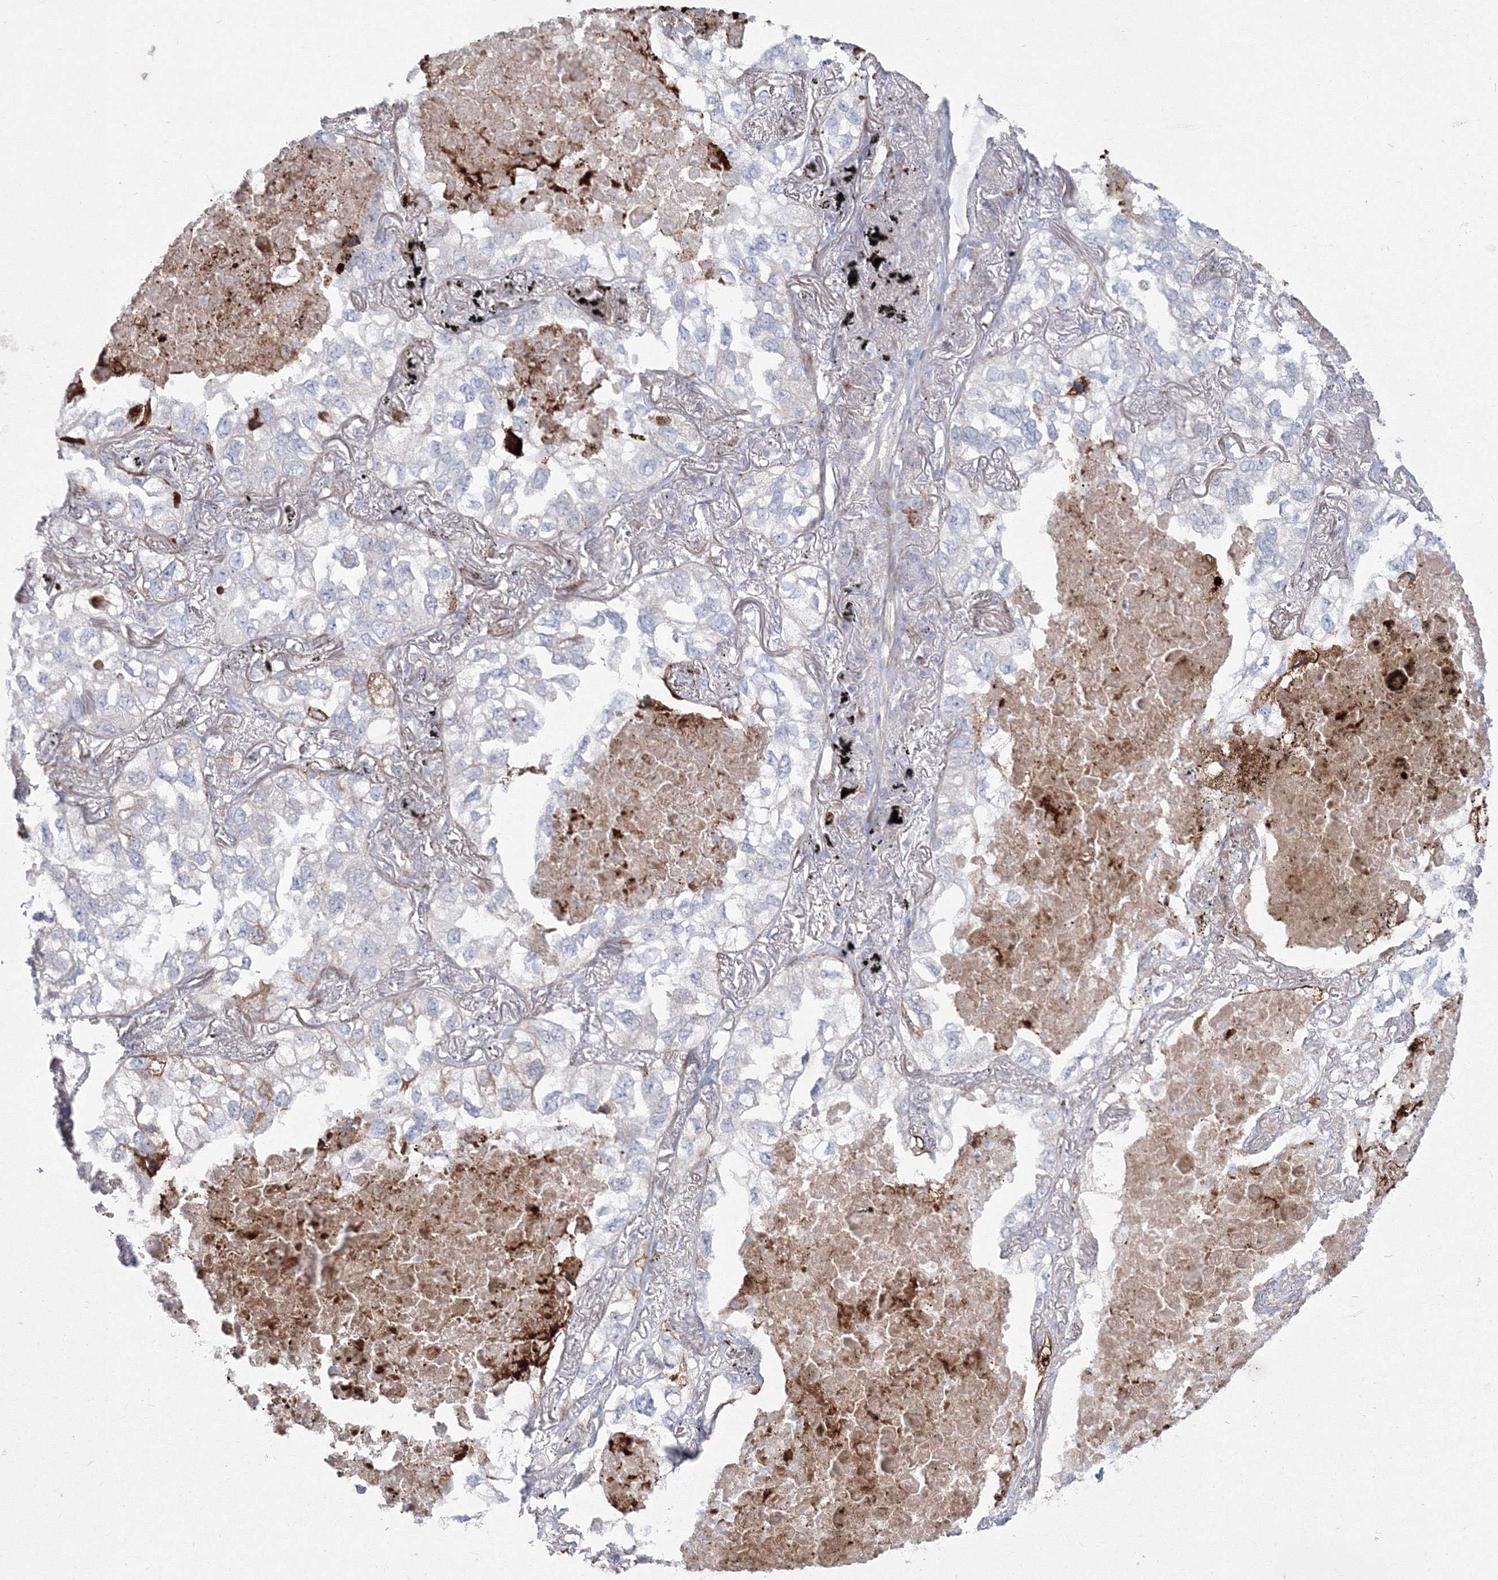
{"staining": {"intensity": "negative", "quantity": "none", "location": "none"}, "tissue": "lung cancer", "cell_type": "Tumor cells", "image_type": "cancer", "snomed": [{"axis": "morphology", "description": "Adenocarcinoma, NOS"}, {"axis": "topography", "description": "Lung"}], "caption": "There is no significant expression in tumor cells of lung cancer (adenocarcinoma). Nuclei are stained in blue.", "gene": "HYAL2", "patient": {"sex": "male", "age": 65}}